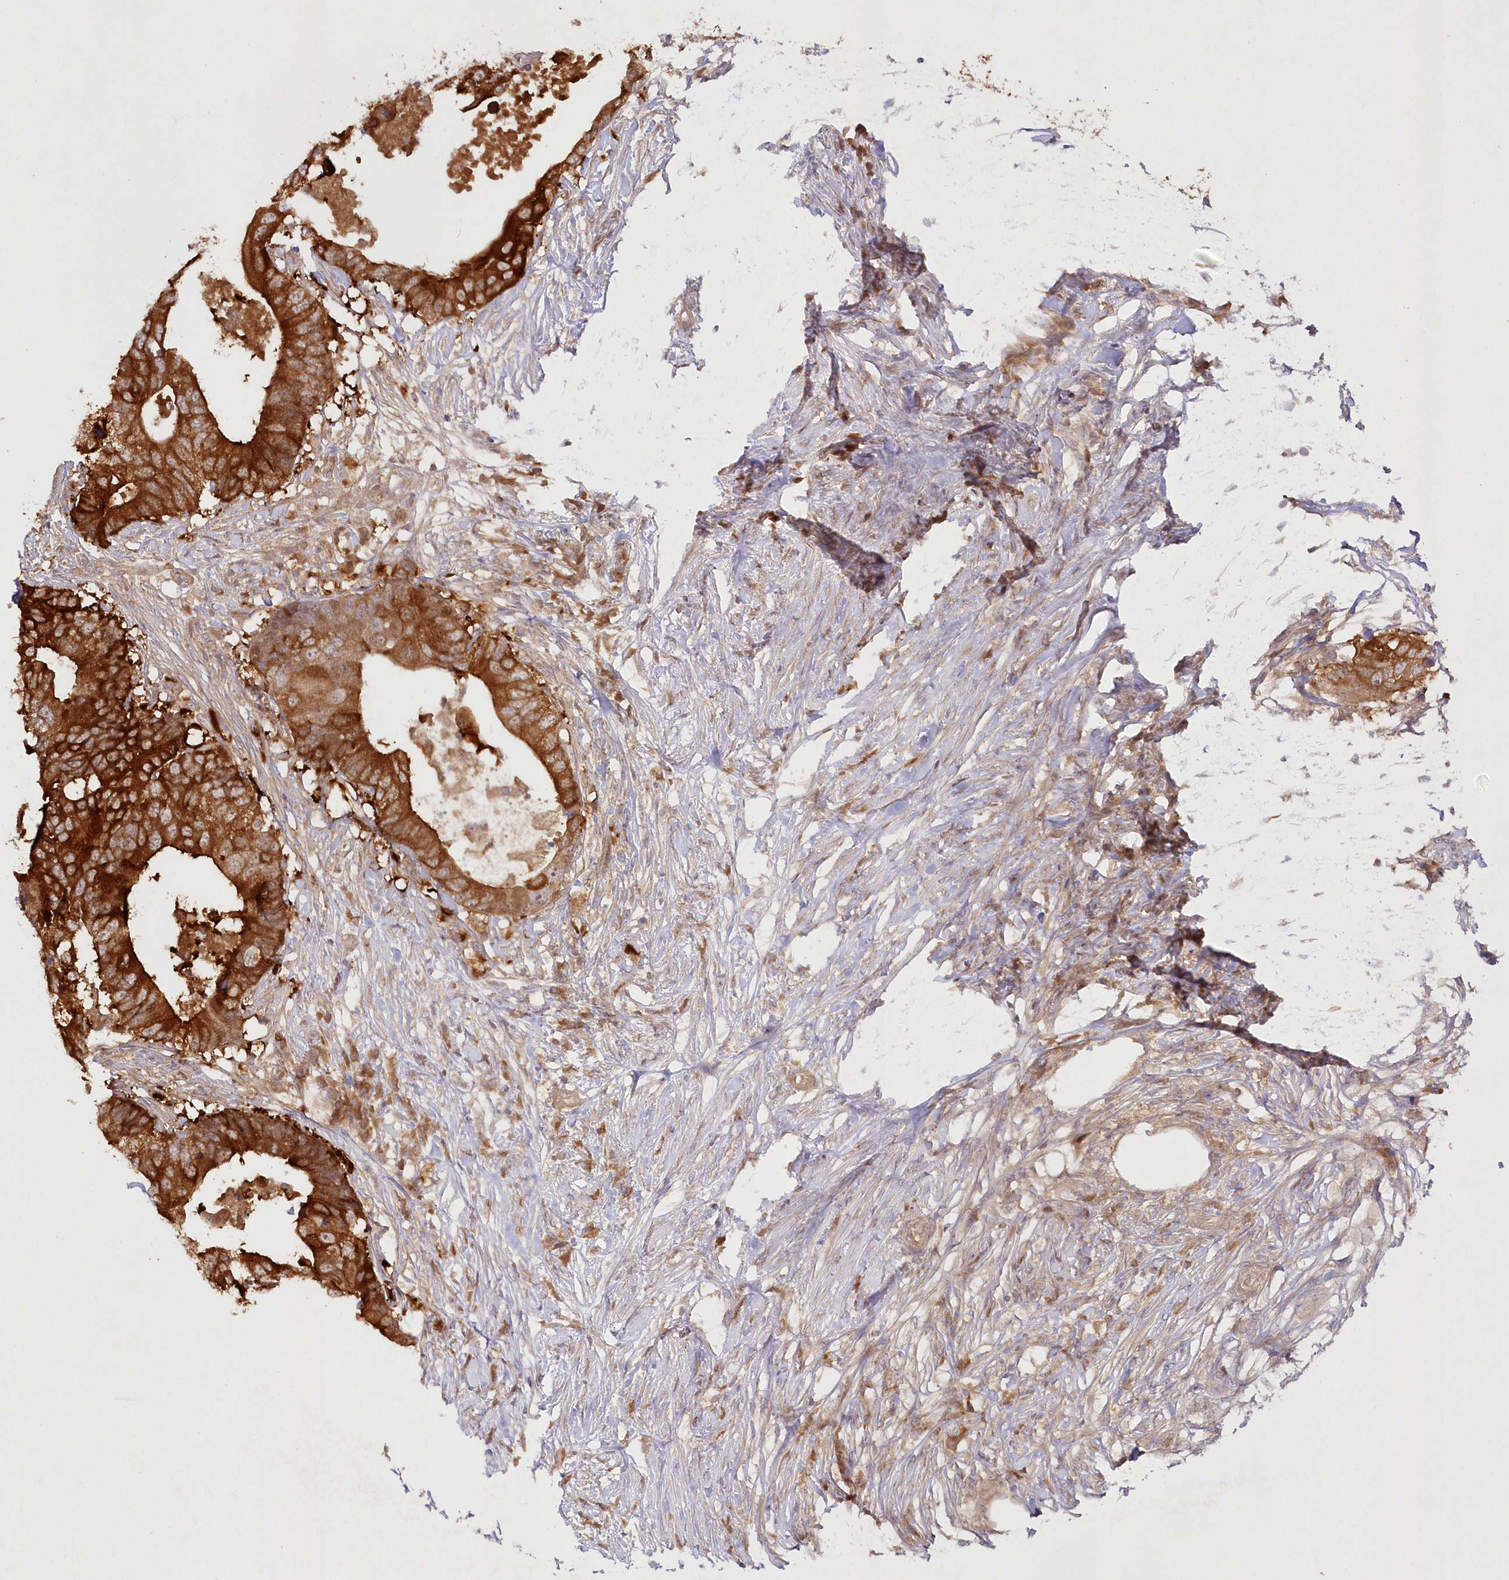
{"staining": {"intensity": "strong", "quantity": ">75%", "location": "cytoplasmic/membranous"}, "tissue": "colorectal cancer", "cell_type": "Tumor cells", "image_type": "cancer", "snomed": [{"axis": "morphology", "description": "Adenocarcinoma, NOS"}, {"axis": "topography", "description": "Colon"}], "caption": "The micrograph shows a brown stain indicating the presence of a protein in the cytoplasmic/membranous of tumor cells in colorectal cancer (adenocarcinoma).", "gene": "IPMK", "patient": {"sex": "male", "age": 71}}